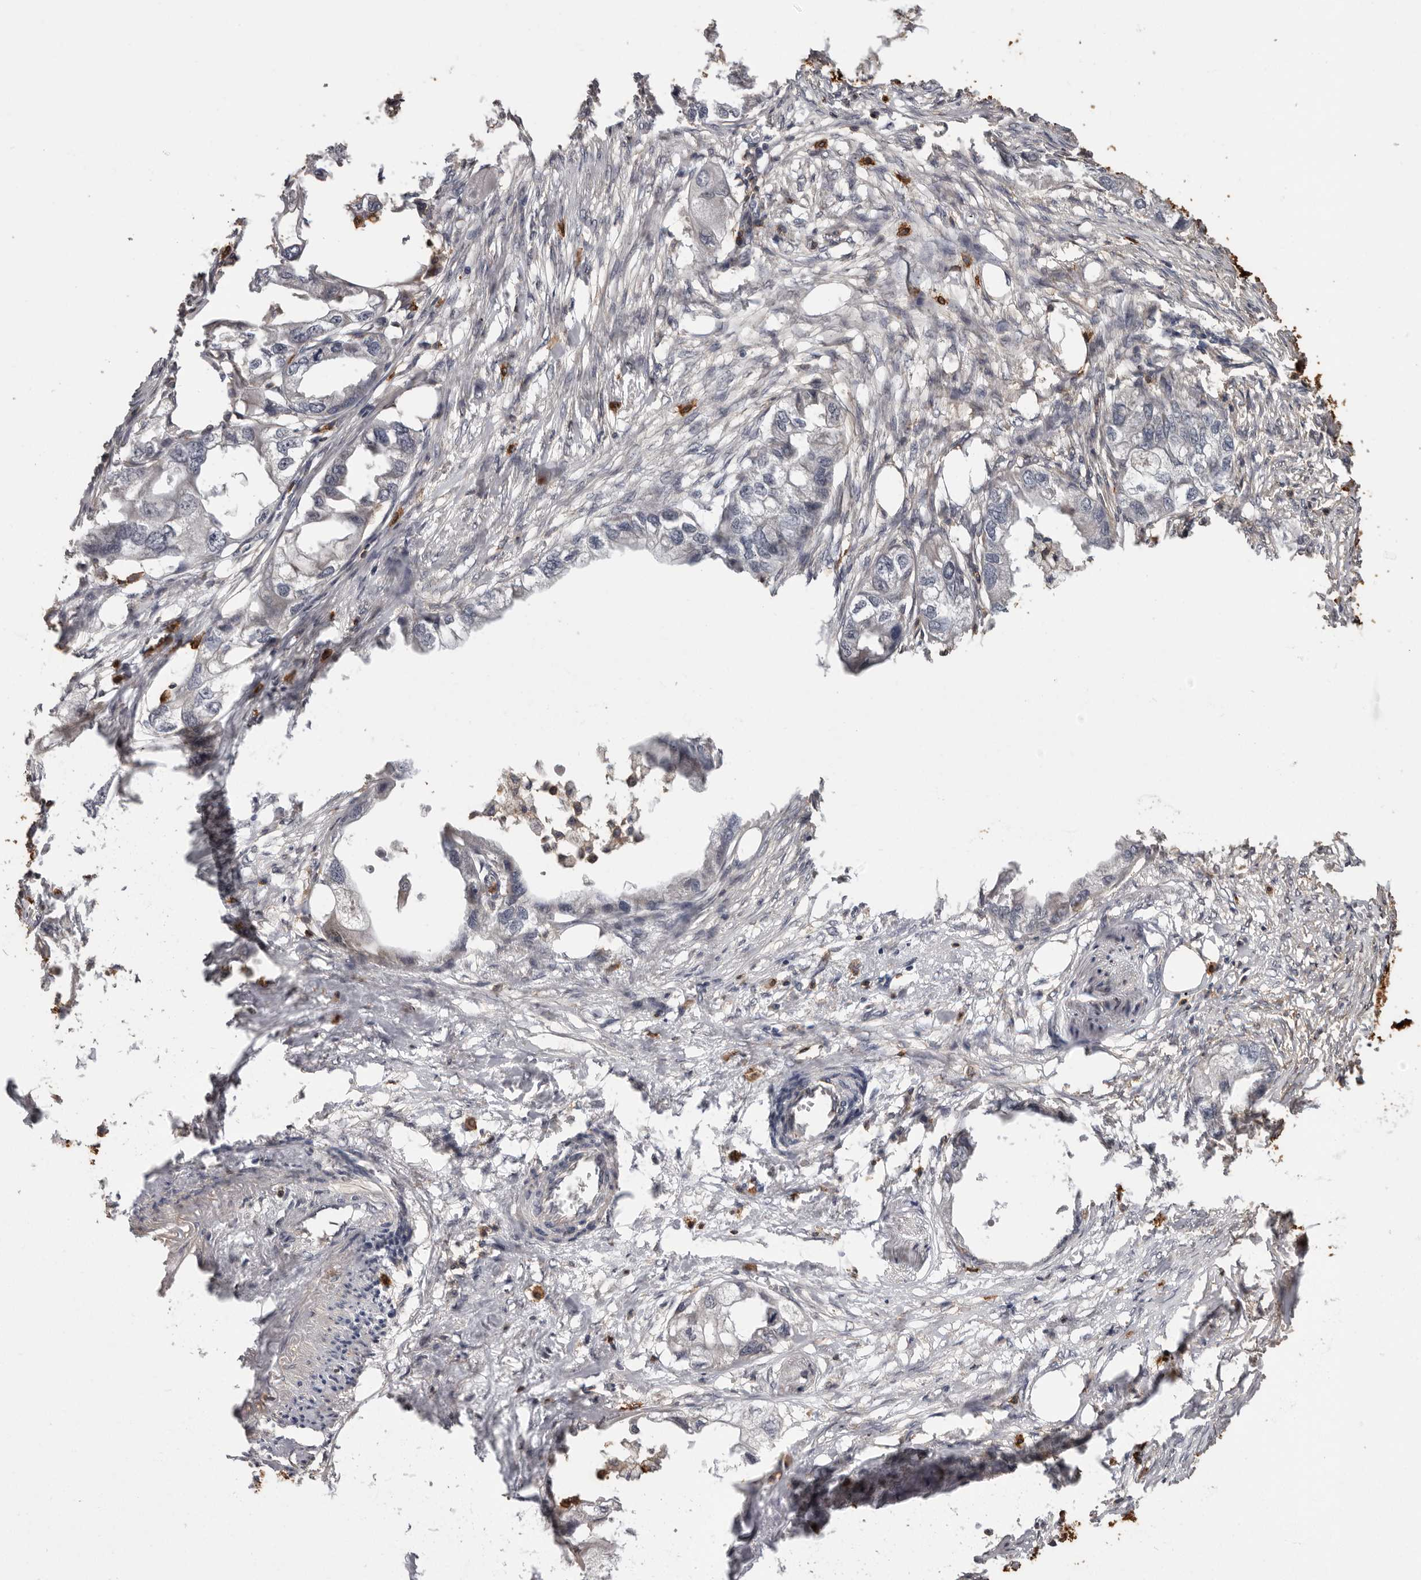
{"staining": {"intensity": "negative", "quantity": "none", "location": "none"}, "tissue": "endometrial cancer", "cell_type": "Tumor cells", "image_type": "cancer", "snomed": [{"axis": "morphology", "description": "Adenocarcinoma, NOS"}, {"axis": "morphology", "description": "Adenocarcinoma, metastatic, NOS"}, {"axis": "topography", "description": "Adipose tissue"}, {"axis": "topography", "description": "Endometrium"}], "caption": "This is a histopathology image of immunohistochemistry staining of adenocarcinoma (endometrial), which shows no positivity in tumor cells.", "gene": "PRR12", "patient": {"sex": "female", "age": 67}}